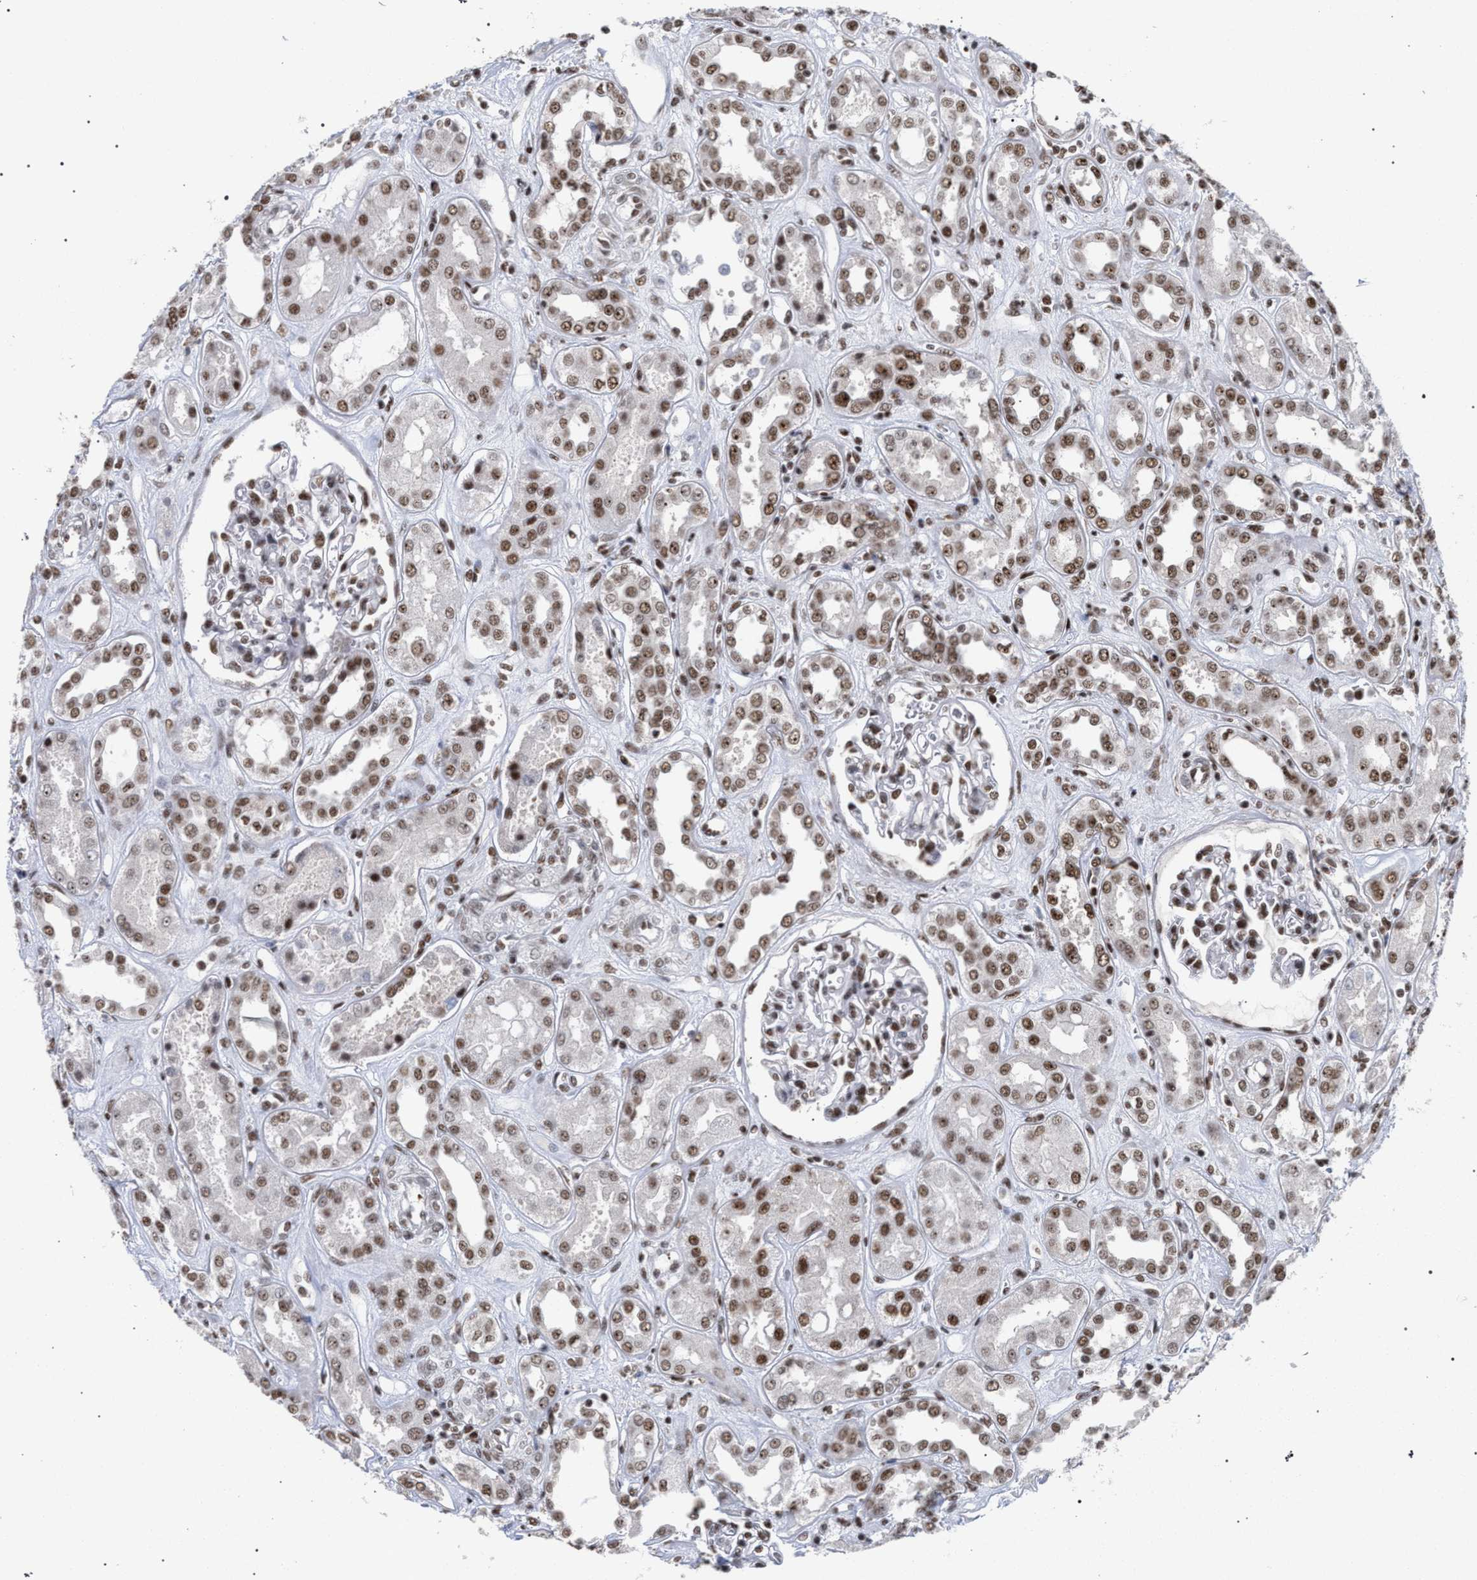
{"staining": {"intensity": "moderate", "quantity": "25%-75%", "location": "nuclear"}, "tissue": "kidney", "cell_type": "Cells in glomeruli", "image_type": "normal", "snomed": [{"axis": "morphology", "description": "Normal tissue, NOS"}, {"axis": "topography", "description": "Kidney"}], "caption": "An immunohistochemistry (IHC) histopathology image of unremarkable tissue is shown. Protein staining in brown shows moderate nuclear positivity in kidney within cells in glomeruli. The staining is performed using DAB brown chromogen to label protein expression. The nuclei are counter-stained blue using hematoxylin.", "gene": "SCAF4", "patient": {"sex": "male", "age": 59}}